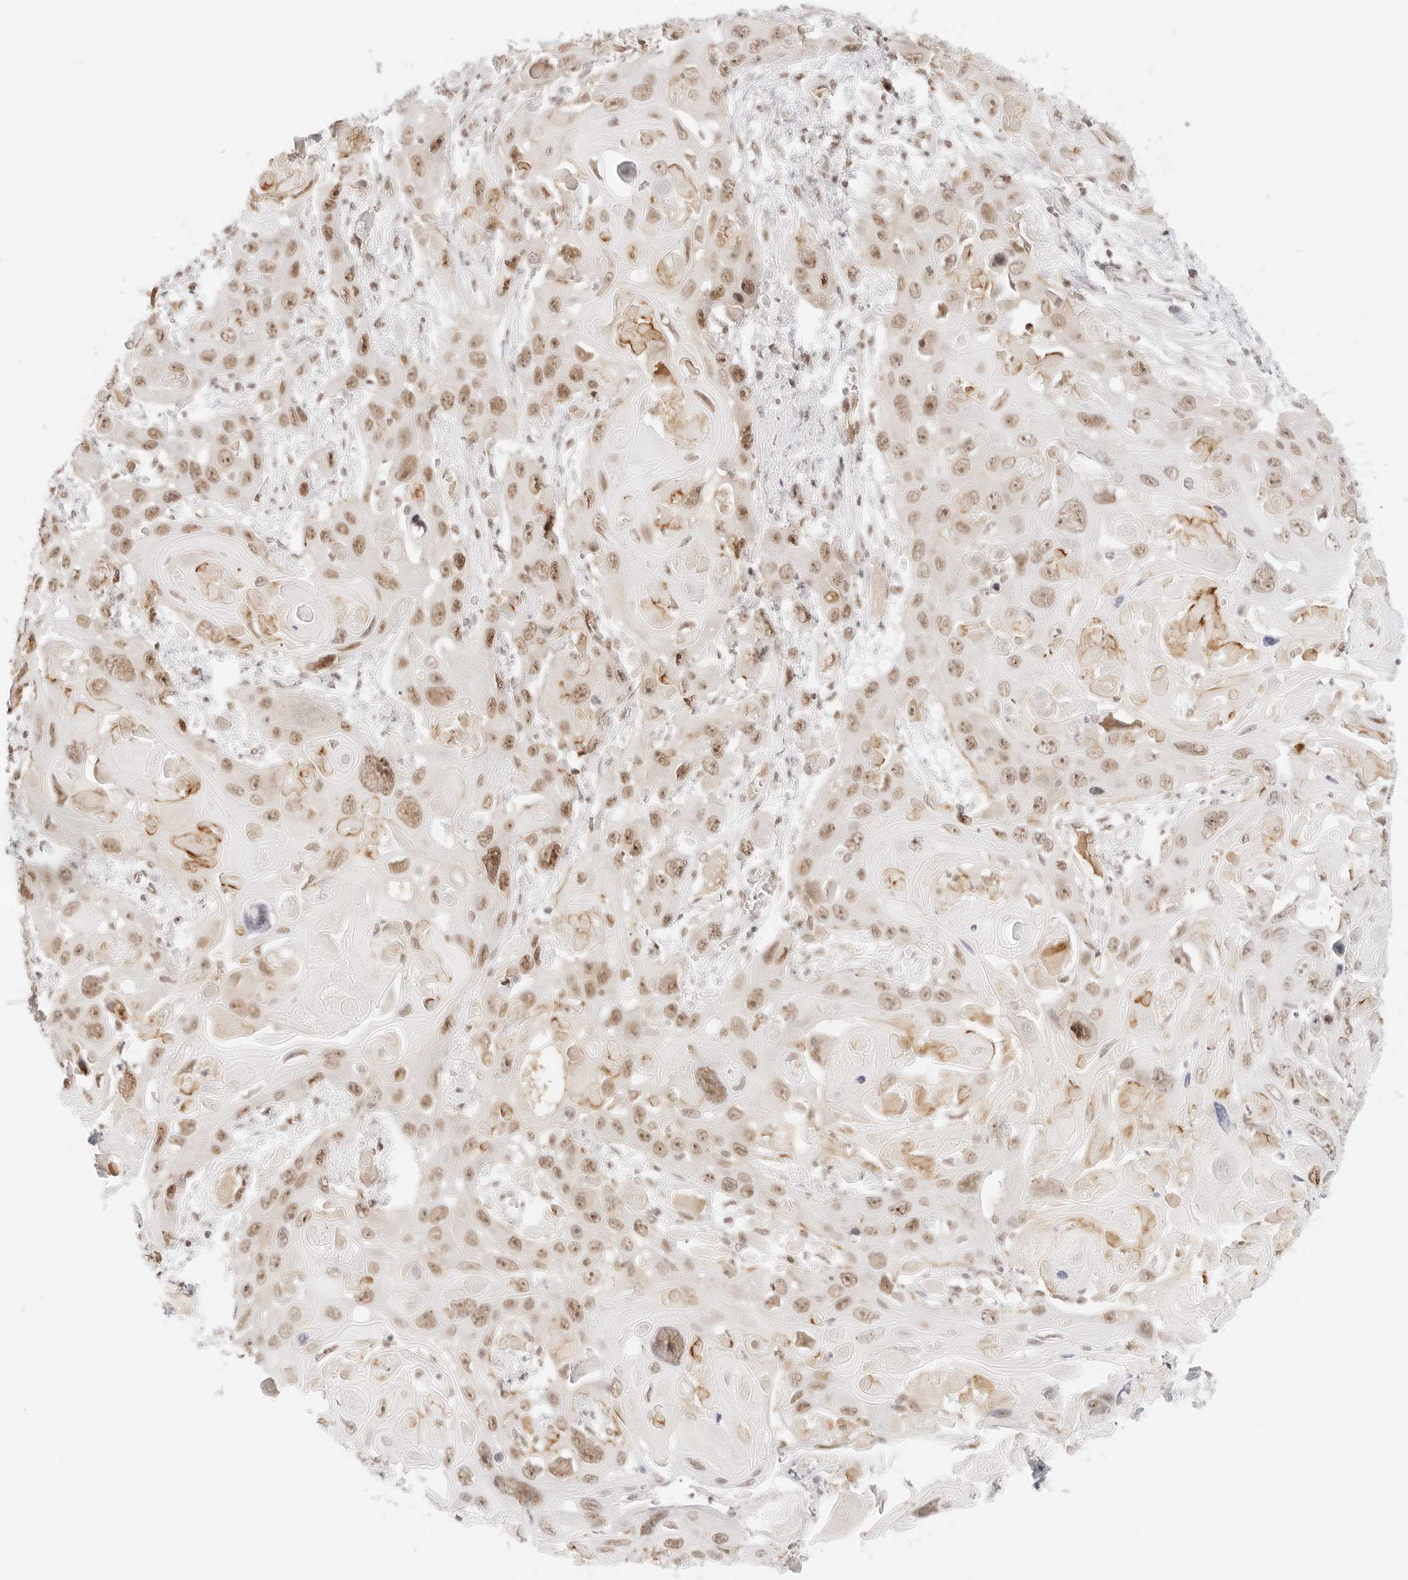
{"staining": {"intensity": "moderate", "quantity": ">75%", "location": "nuclear"}, "tissue": "skin cancer", "cell_type": "Tumor cells", "image_type": "cancer", "snomed": [{"axis": "morphology", "description": "Squamous cell carcinoma, NOS"}, {"axis": "topography", "description": "Skin"}], "caption": "Tumor cells reveal moderate nuclear expression in about >75% of cells in squamous cell carcinoma (skin).", "gene": "ITGA6", "patient": {"sex": "male", "age": 55}}